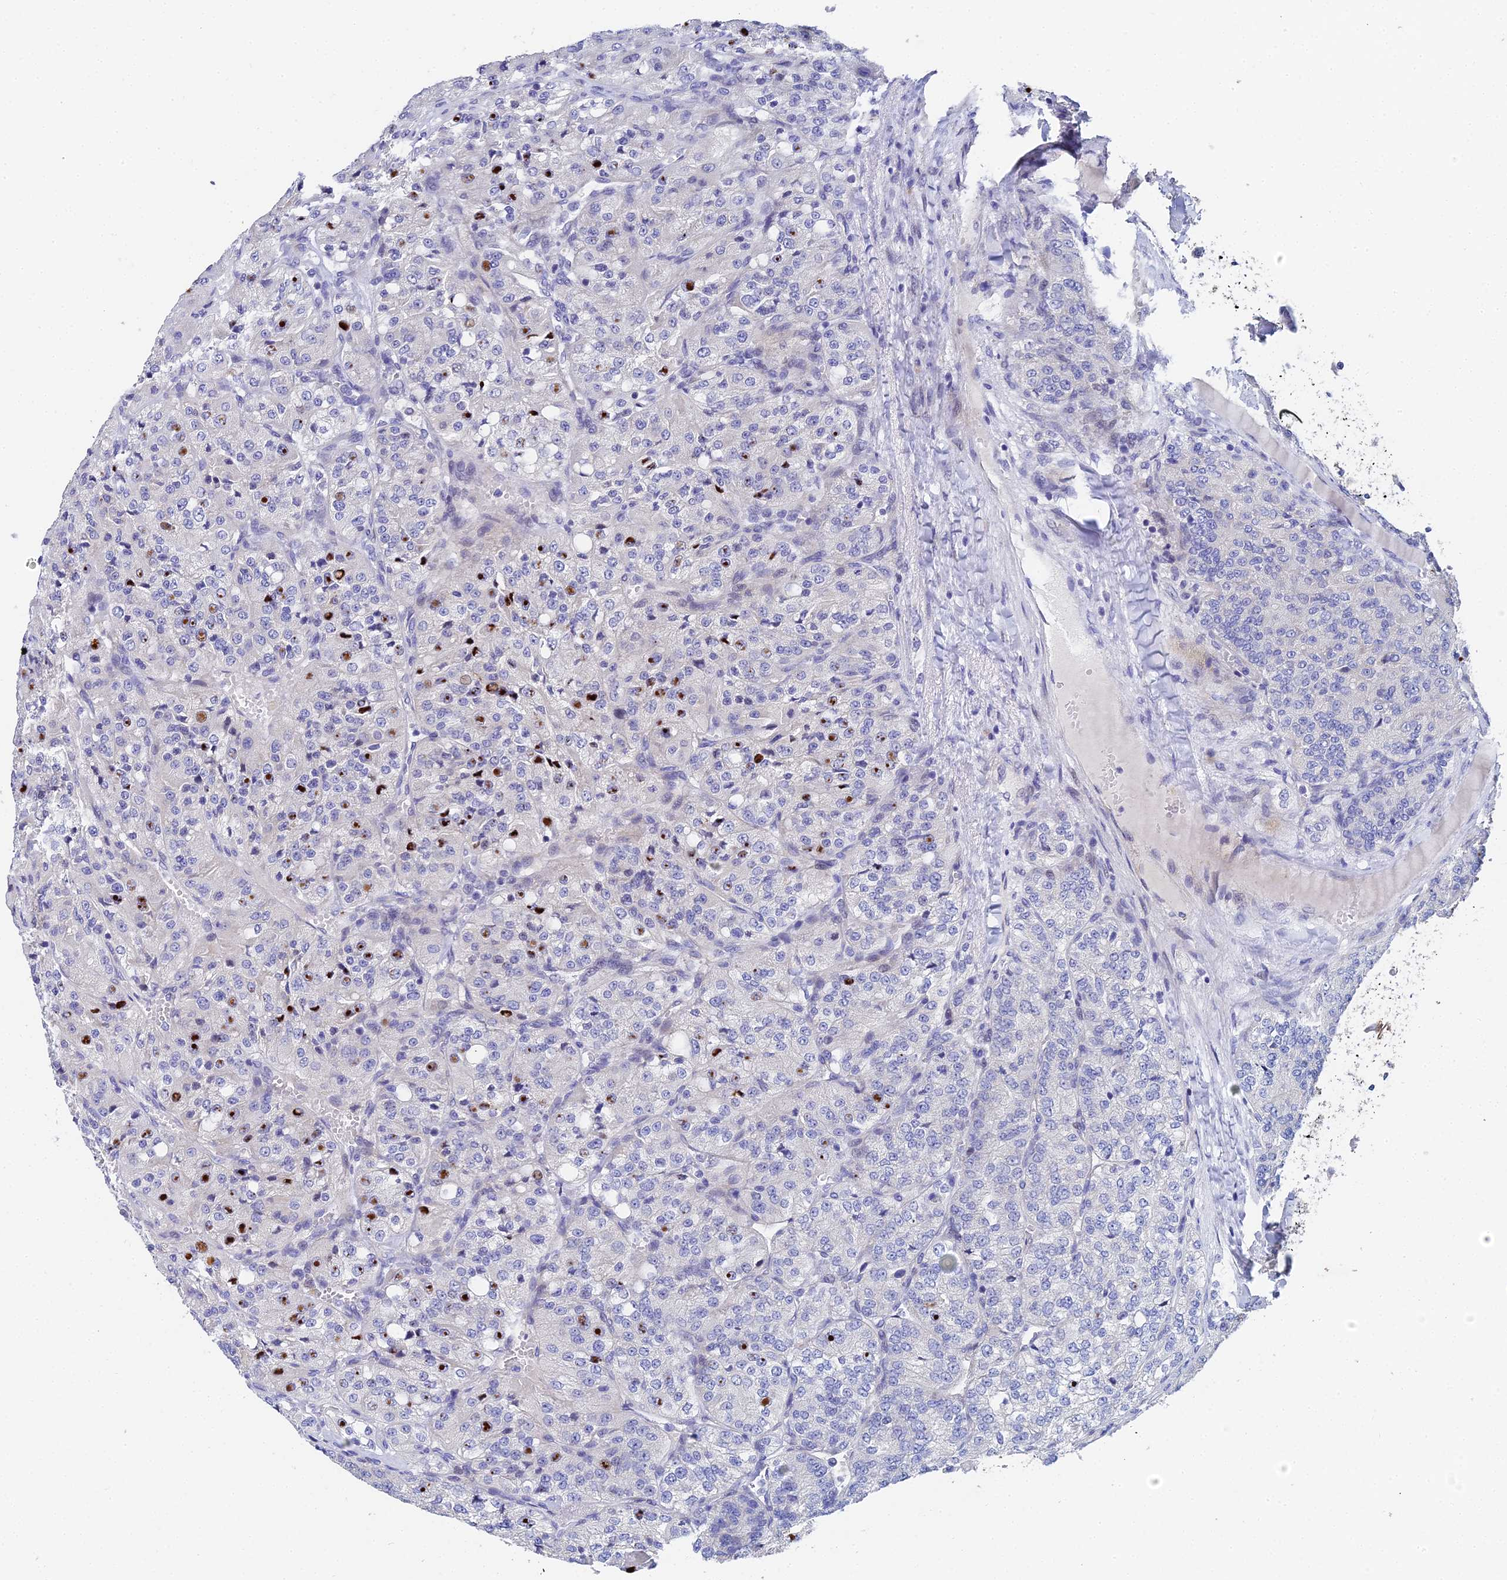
{"staining": {"intensity": "strong", "quantity": "<25%", "location": "nuclear"}, "tissue": "renal cancer", "cell_type": "Tumor cells", "image_type": "cancer", "snomed": [{"axis": "morphology", "description": "Adenocarcinoma, NOS"}, {"axis": "topography", "description": "Kidney"}], "caption": "IHC histopathology image of human adenocarcinoma (renal) stained for a protein (brown), which exhibits medium levels of strong nuclear staining in about <25% of tumor cells.", "gene": "ENSG00000268674", "patient": {"sex": "female", "age": 63}}